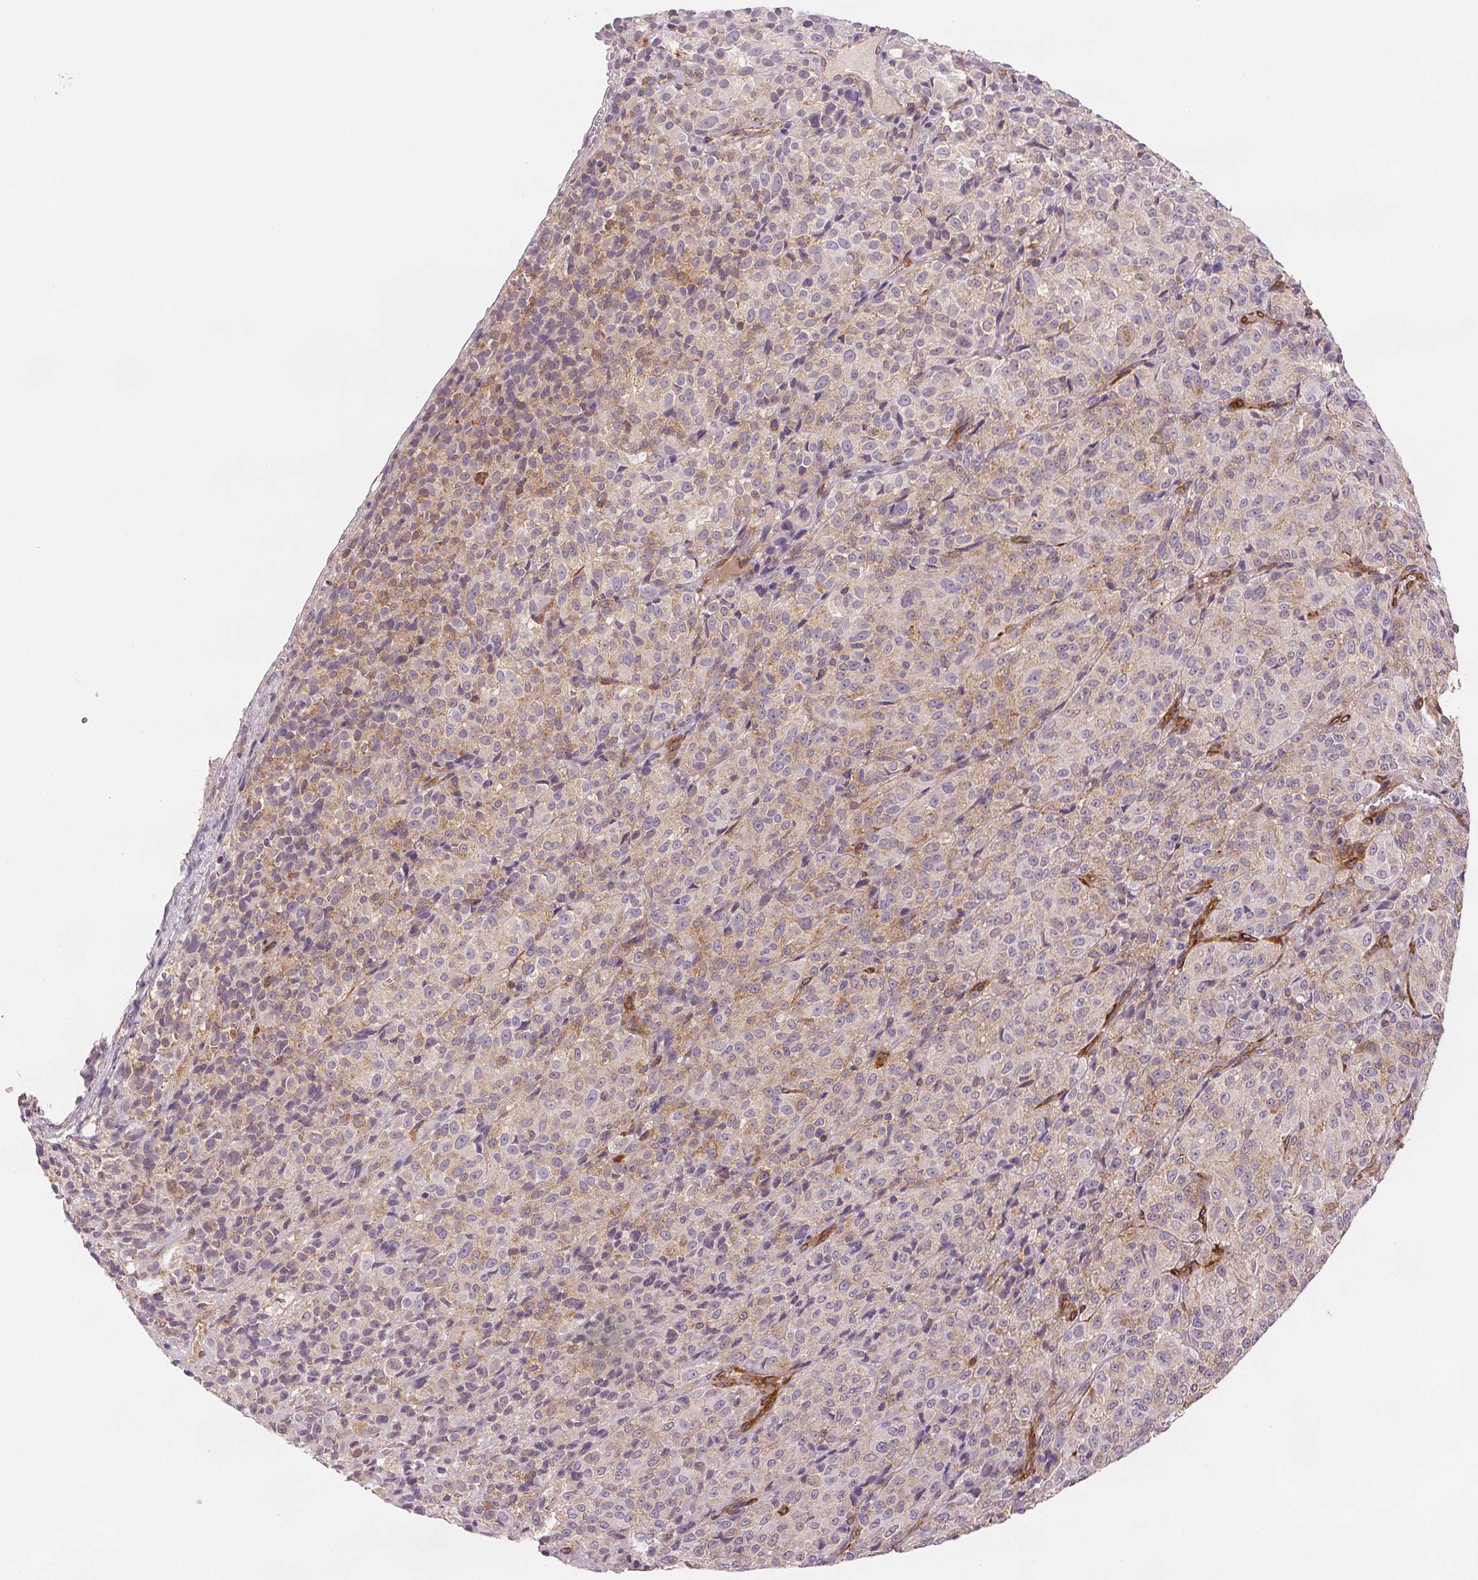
{"staining": {"intensity": "negative", "quantity": "none", "location": "none"}, "tissue": "melanoma", "cell_type": "Tumor cells", "image_type": "cancer", "snomed": [{"axis": "morphology", "description": "Malignant melanoma, Metastatic site"}, {"axis": "topography", "description": "Brain"}], "caption": "Tumor cells show no significant protein expression in malignant melanoma (metastatic site).", "gene": "DIAPH2", "patient": {"sex": "female", "age": 56}}